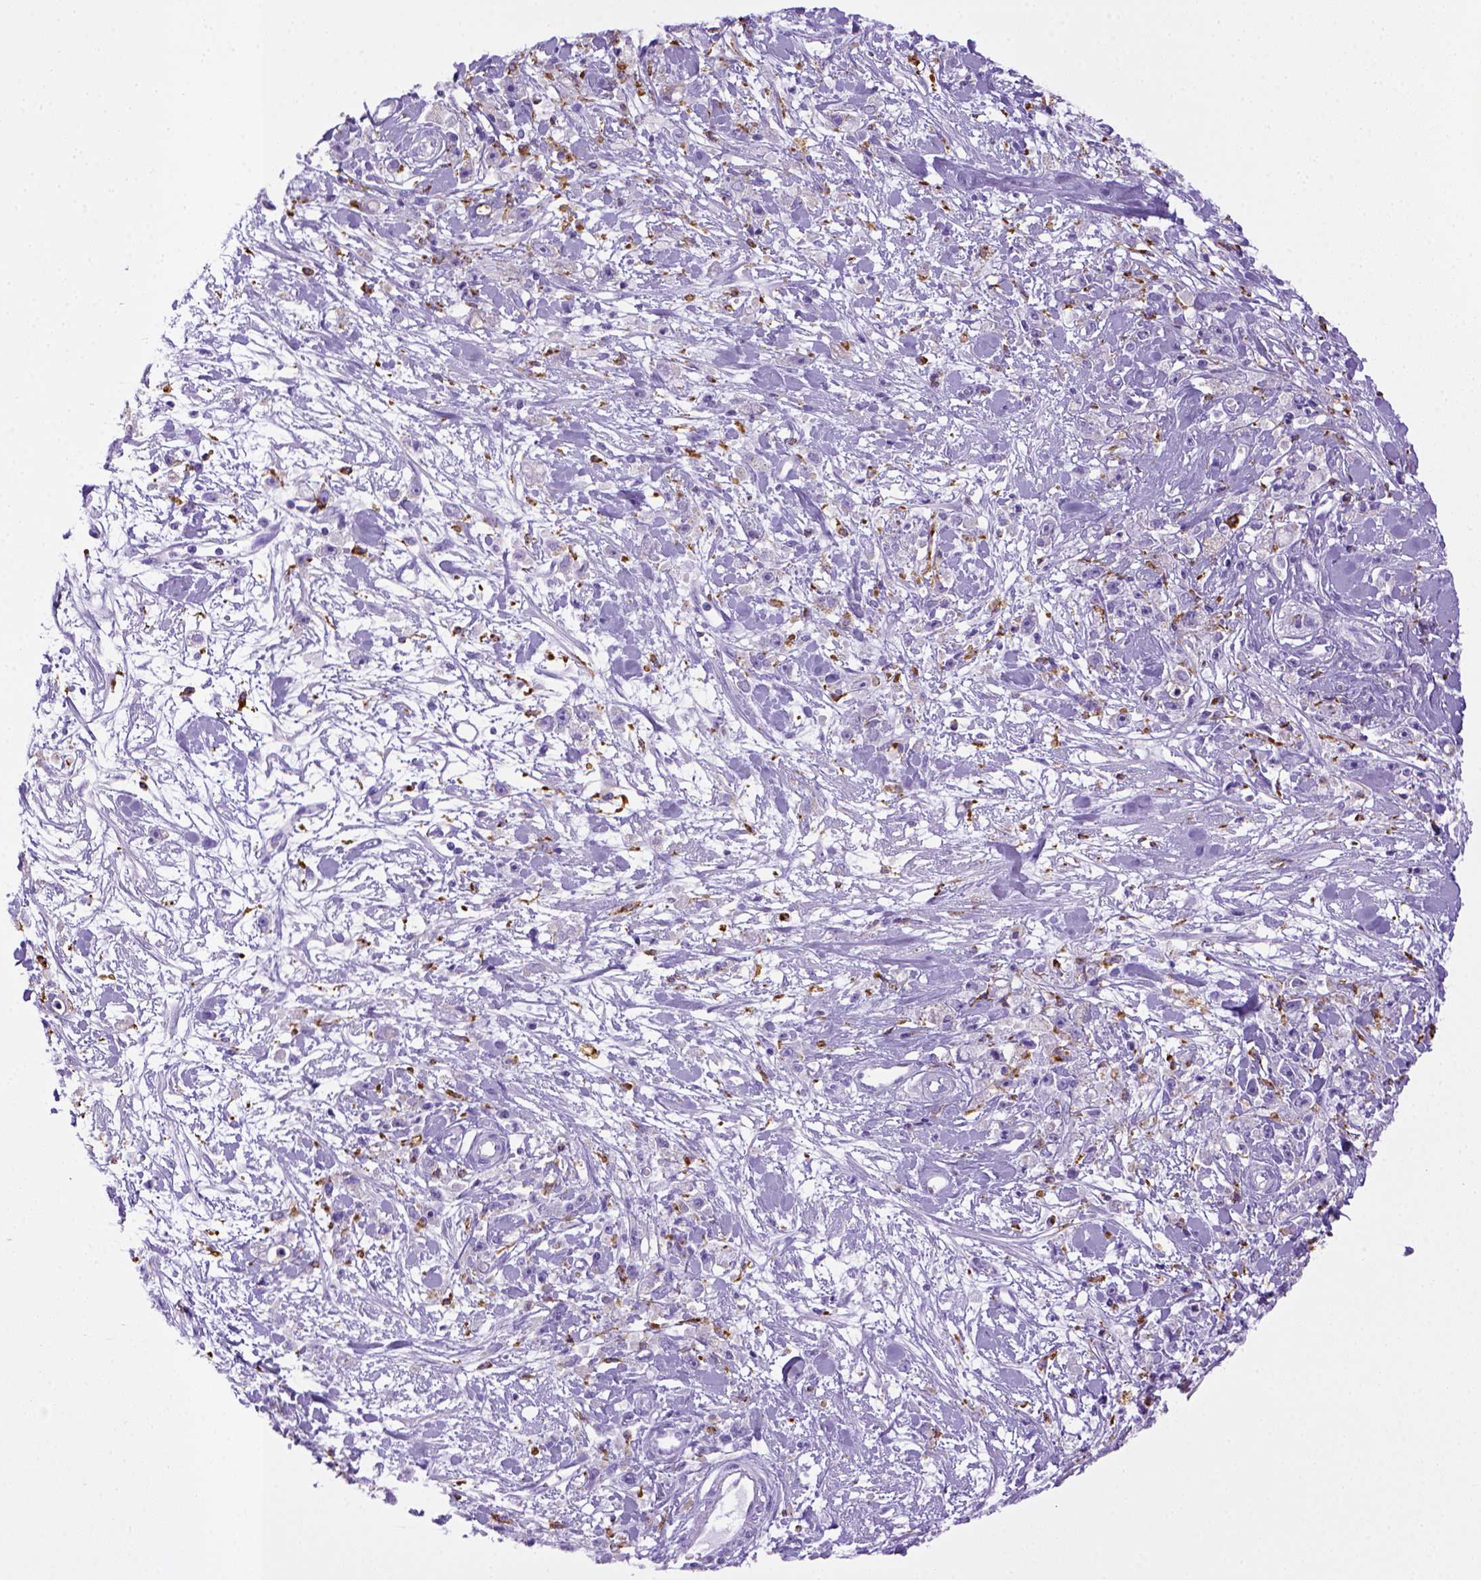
{"staining": {"intensity": "negative", "quantity": "none", "location": "none"}, "tissue": "stomach cancer", "cell_type": "Tumor cells", "image_type": "cancer", "snomed": [{"axis": "morphology", "description": "Adenocarcinoma, NOS"}, {"axis": "topography", "description": "Stomach"}], "caption": "Human stomach cancer (adenocarcinoma) stained for a protein using immunohistochemistry demonstrates no expression in tumor cells.", "gene": "CD68", "patient": {"sex": "female", "age": 59}}